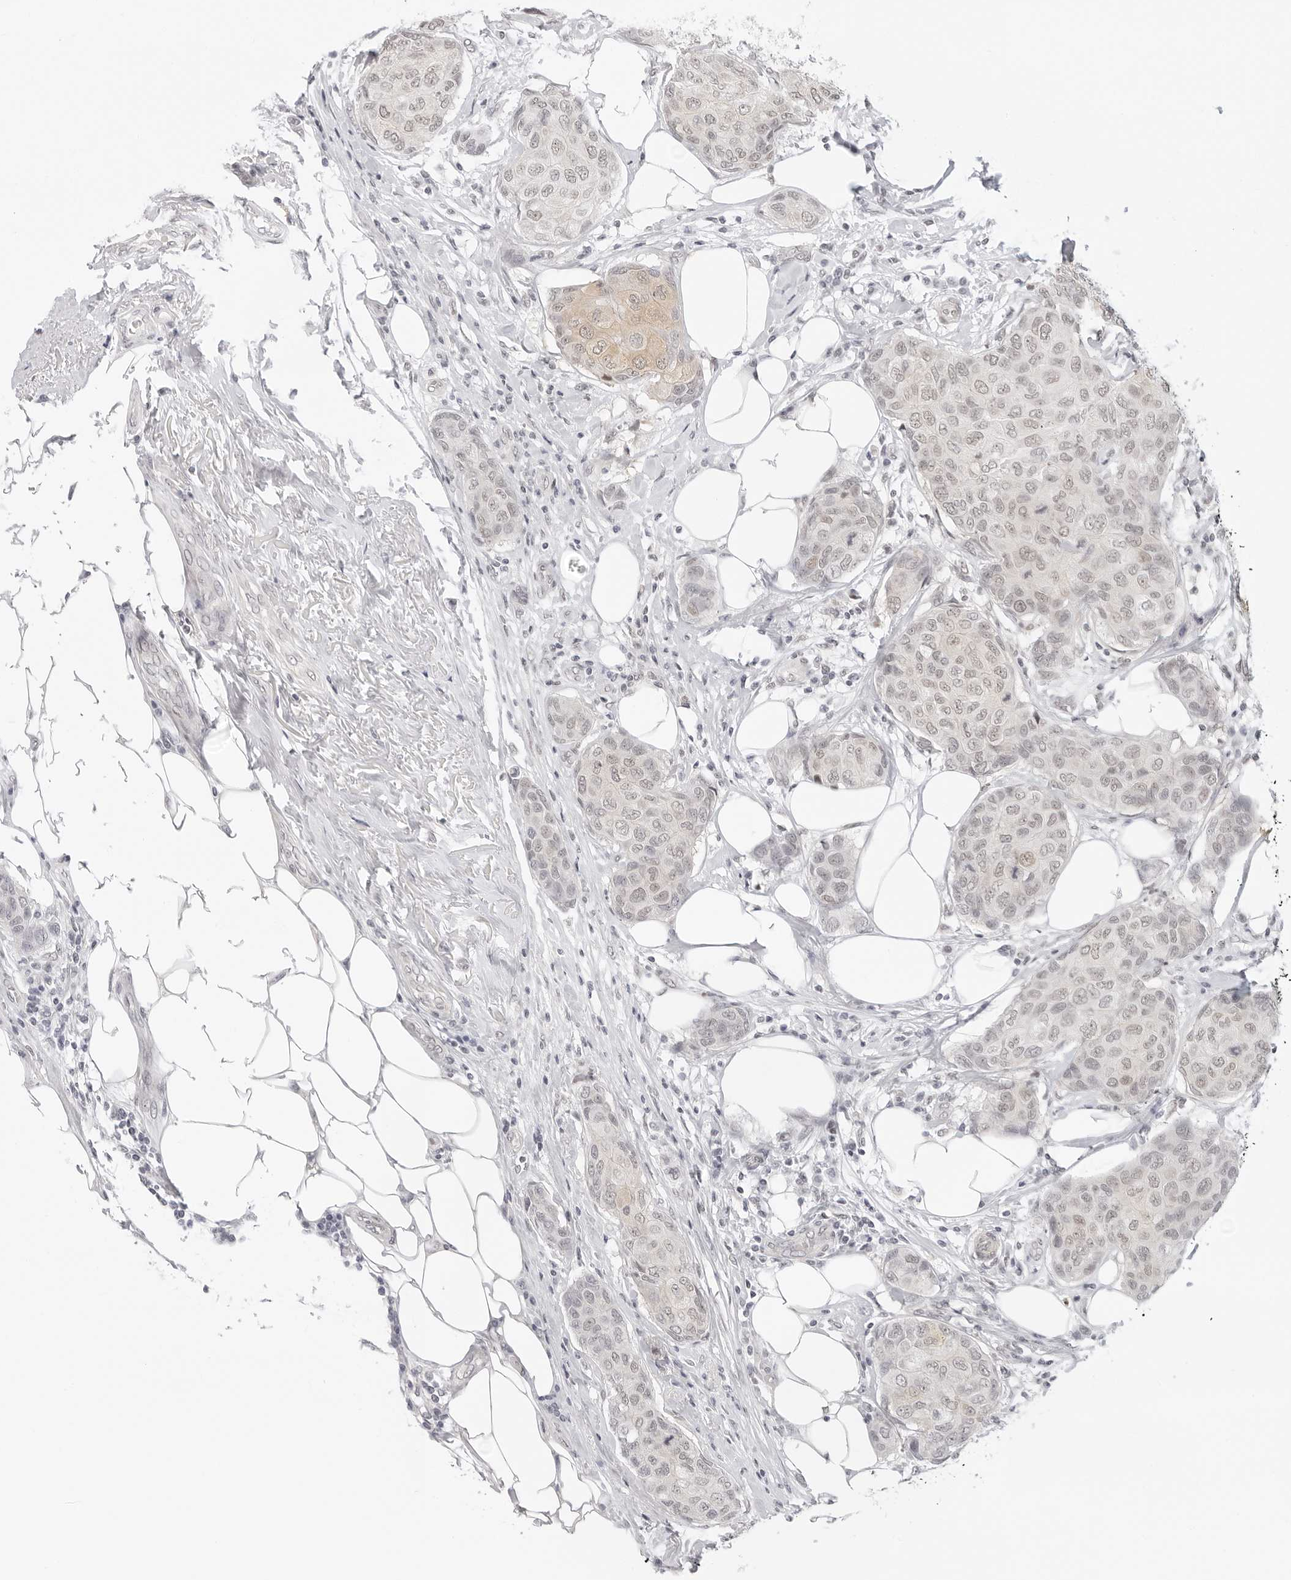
{"staining": {"intensity": "weak", "quantity": "25%-75%", "location": "cytoplasmic/membranous,nuclear"}, "tissue": "breast cancer", "cell_type": "Tumor cells", "image_type": "cancer", "snomed": [{"axis": "morphology", "description": "Duct carcinoma"}, {"axis": "topography", "description": "Breast"}], "caption": "Immunohistochemistry image of breast cancer (infiltrating ductal carcinoma) stained for a protein (brown), which shows low levels of weak cytoplasmic/membranous and nuclear staining in approximately 25%-75% of tumor cells.", "gene": "TCIM", "patient": {"sex": "female", "age": 80}}